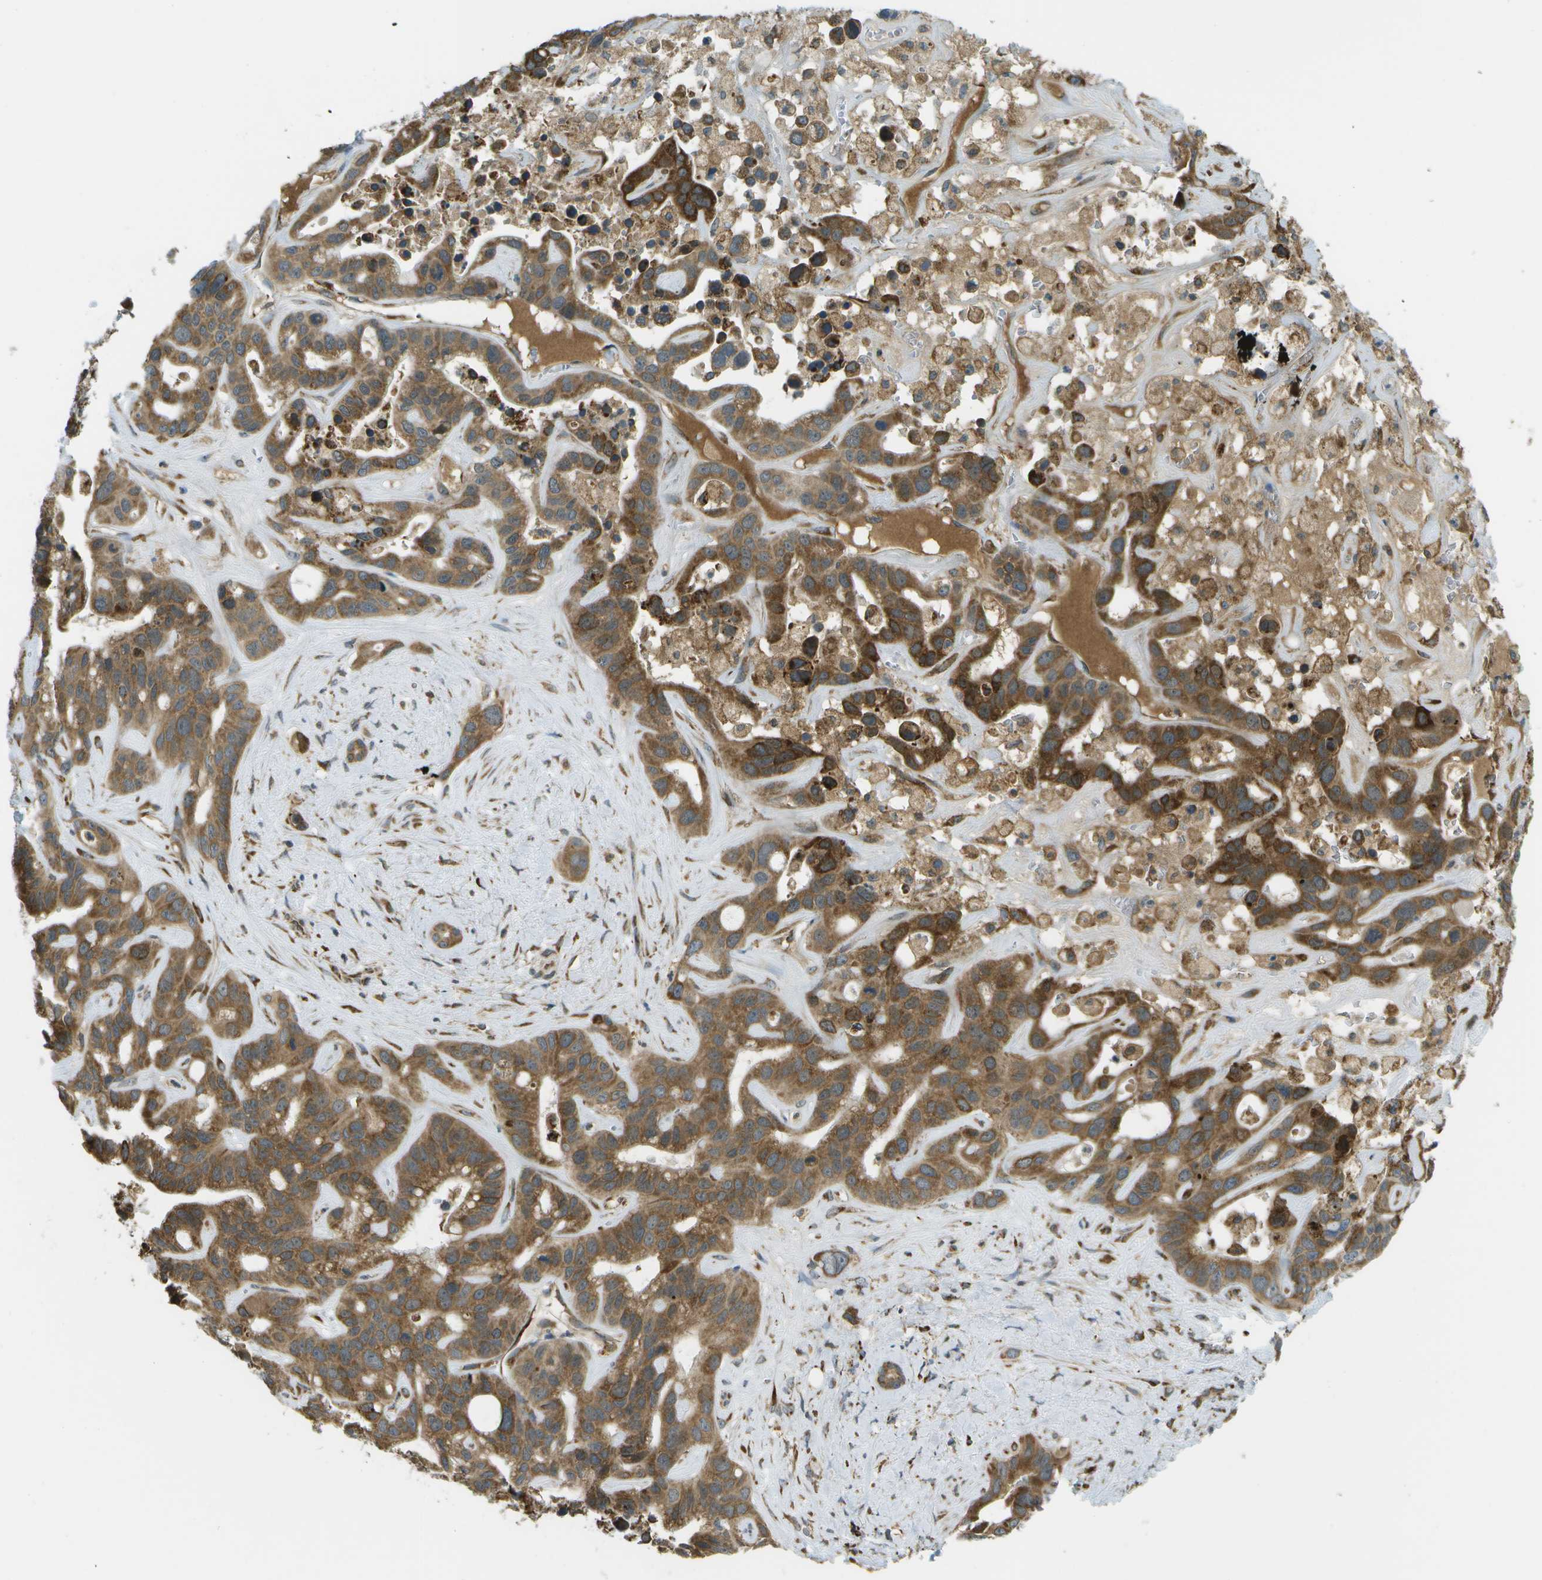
{"staining": {"intensity": "strong", "quantity": ">75%", "location": "cytoplasmic/membranous"}, "tissue": "liver cancer", "cell_type": "Tumor cells", "image_type": "cancer", "snomed": [{"axis": "morphology", "description": "Cholangiocarcinoma"}, {"axis": "topography", "description": "Liver"}], "caption": "DAB (3,3'-diaminobenzidine) immunohistochemical staining of human liver cancer (cholangiocarcinoma) reveals strong cytoplasmic/membranous protein staining in about >75% of tumor cells.", "gene": "USP30", "patient": {"sex": "female", "age": 65}}